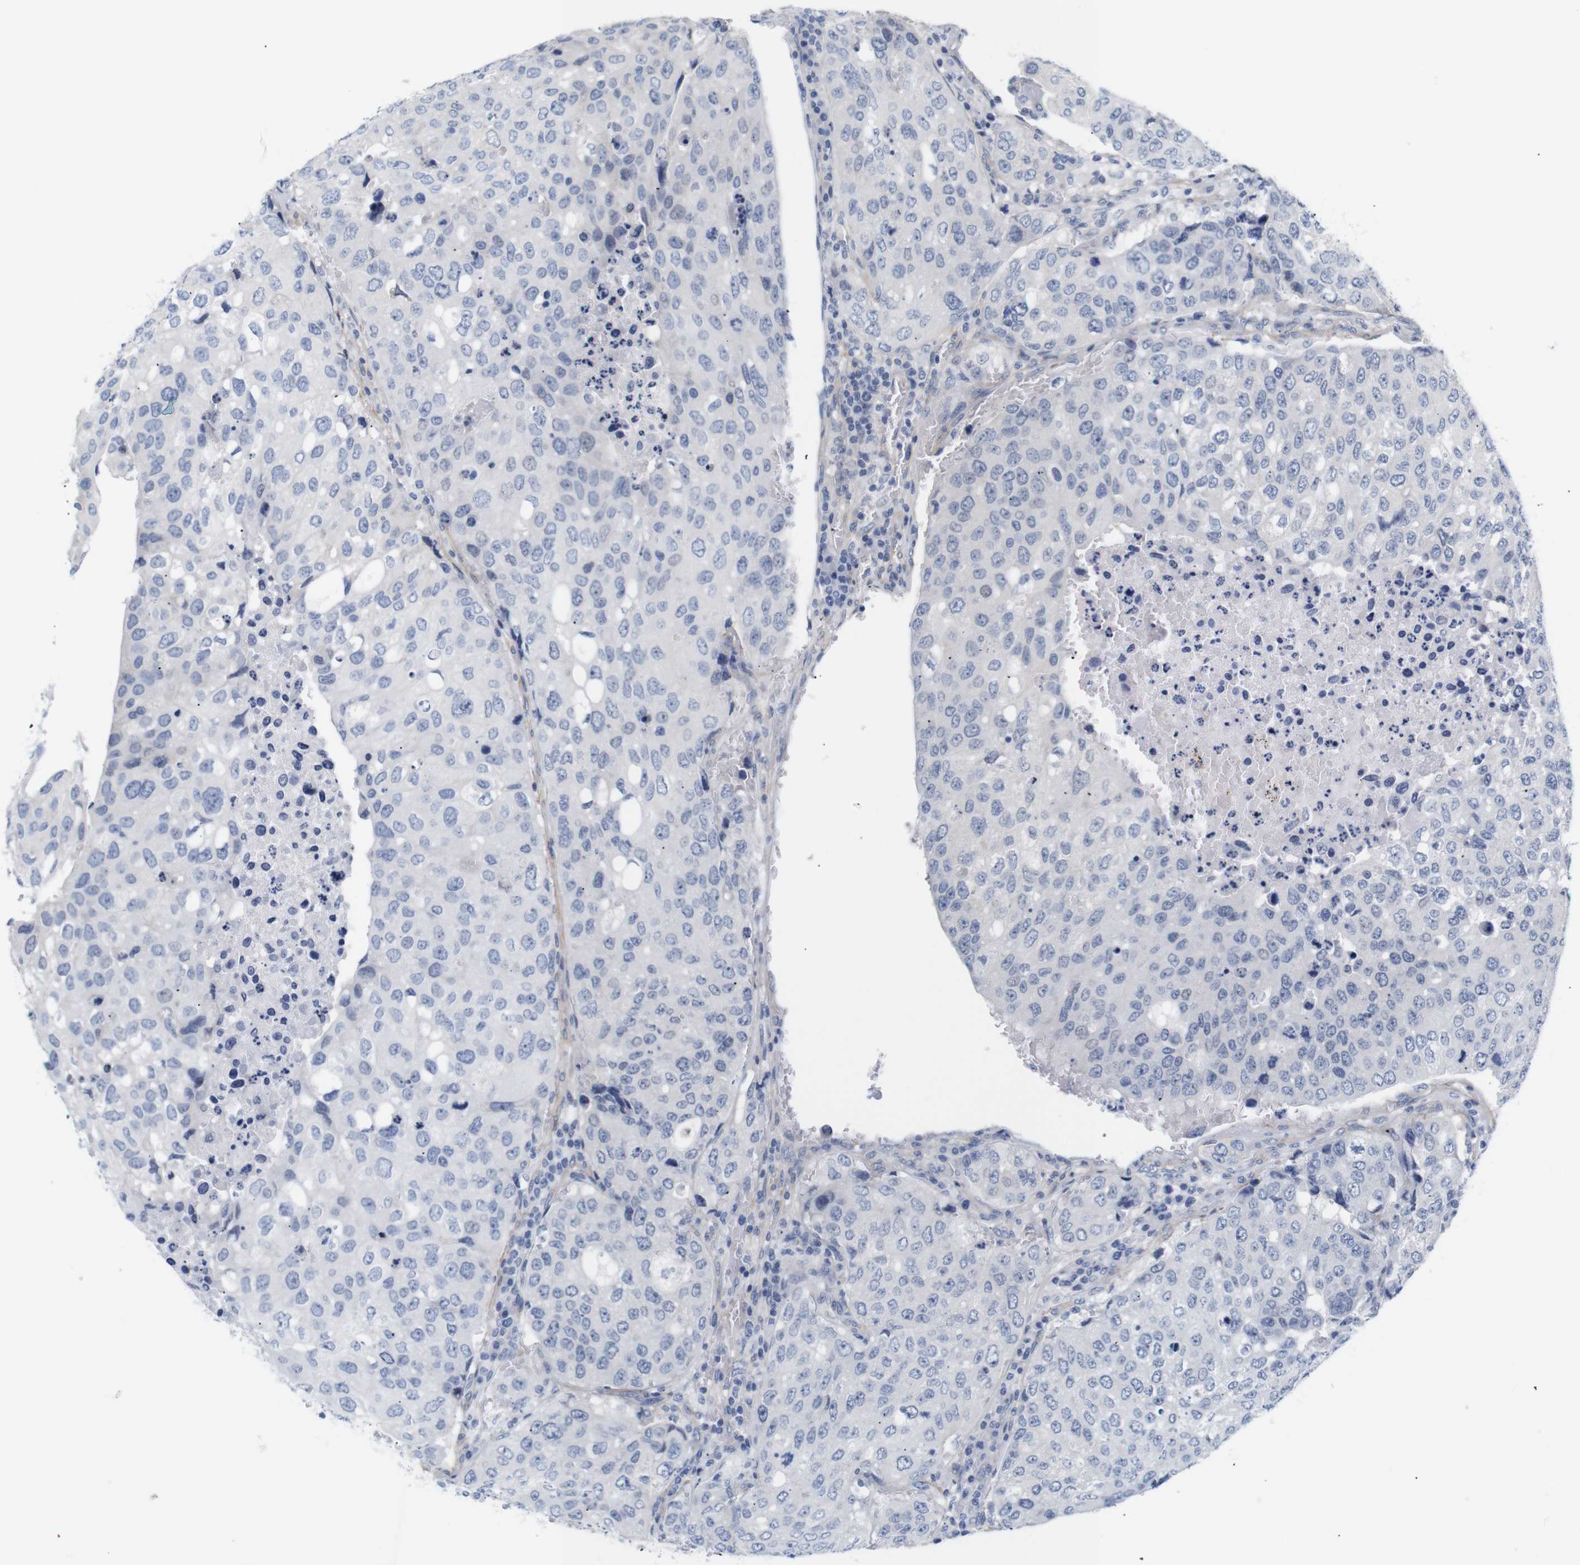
{"staining": {"intensity": "negative", "quantity": "none", "location": "none"}, "tissue": "urothelial cancer", "cell_type": "Tumor cells", "image_type": "cancer", "snomed": [{"axis": "morphology", "description": "Urothelial carcinoma, High grade"}, {"axis": "topography", "description": "Lymph node"}, {"axis": "topography", "description": "Urinary bladder"}], "caption": "High power microscopy histopathology image of an immunohistochemistry photomicrograph of urothelial cancer, revealing no significant expression in tumor cells.", "gene": "STMN3", "patient": {"sex": "male", "age": 51}}